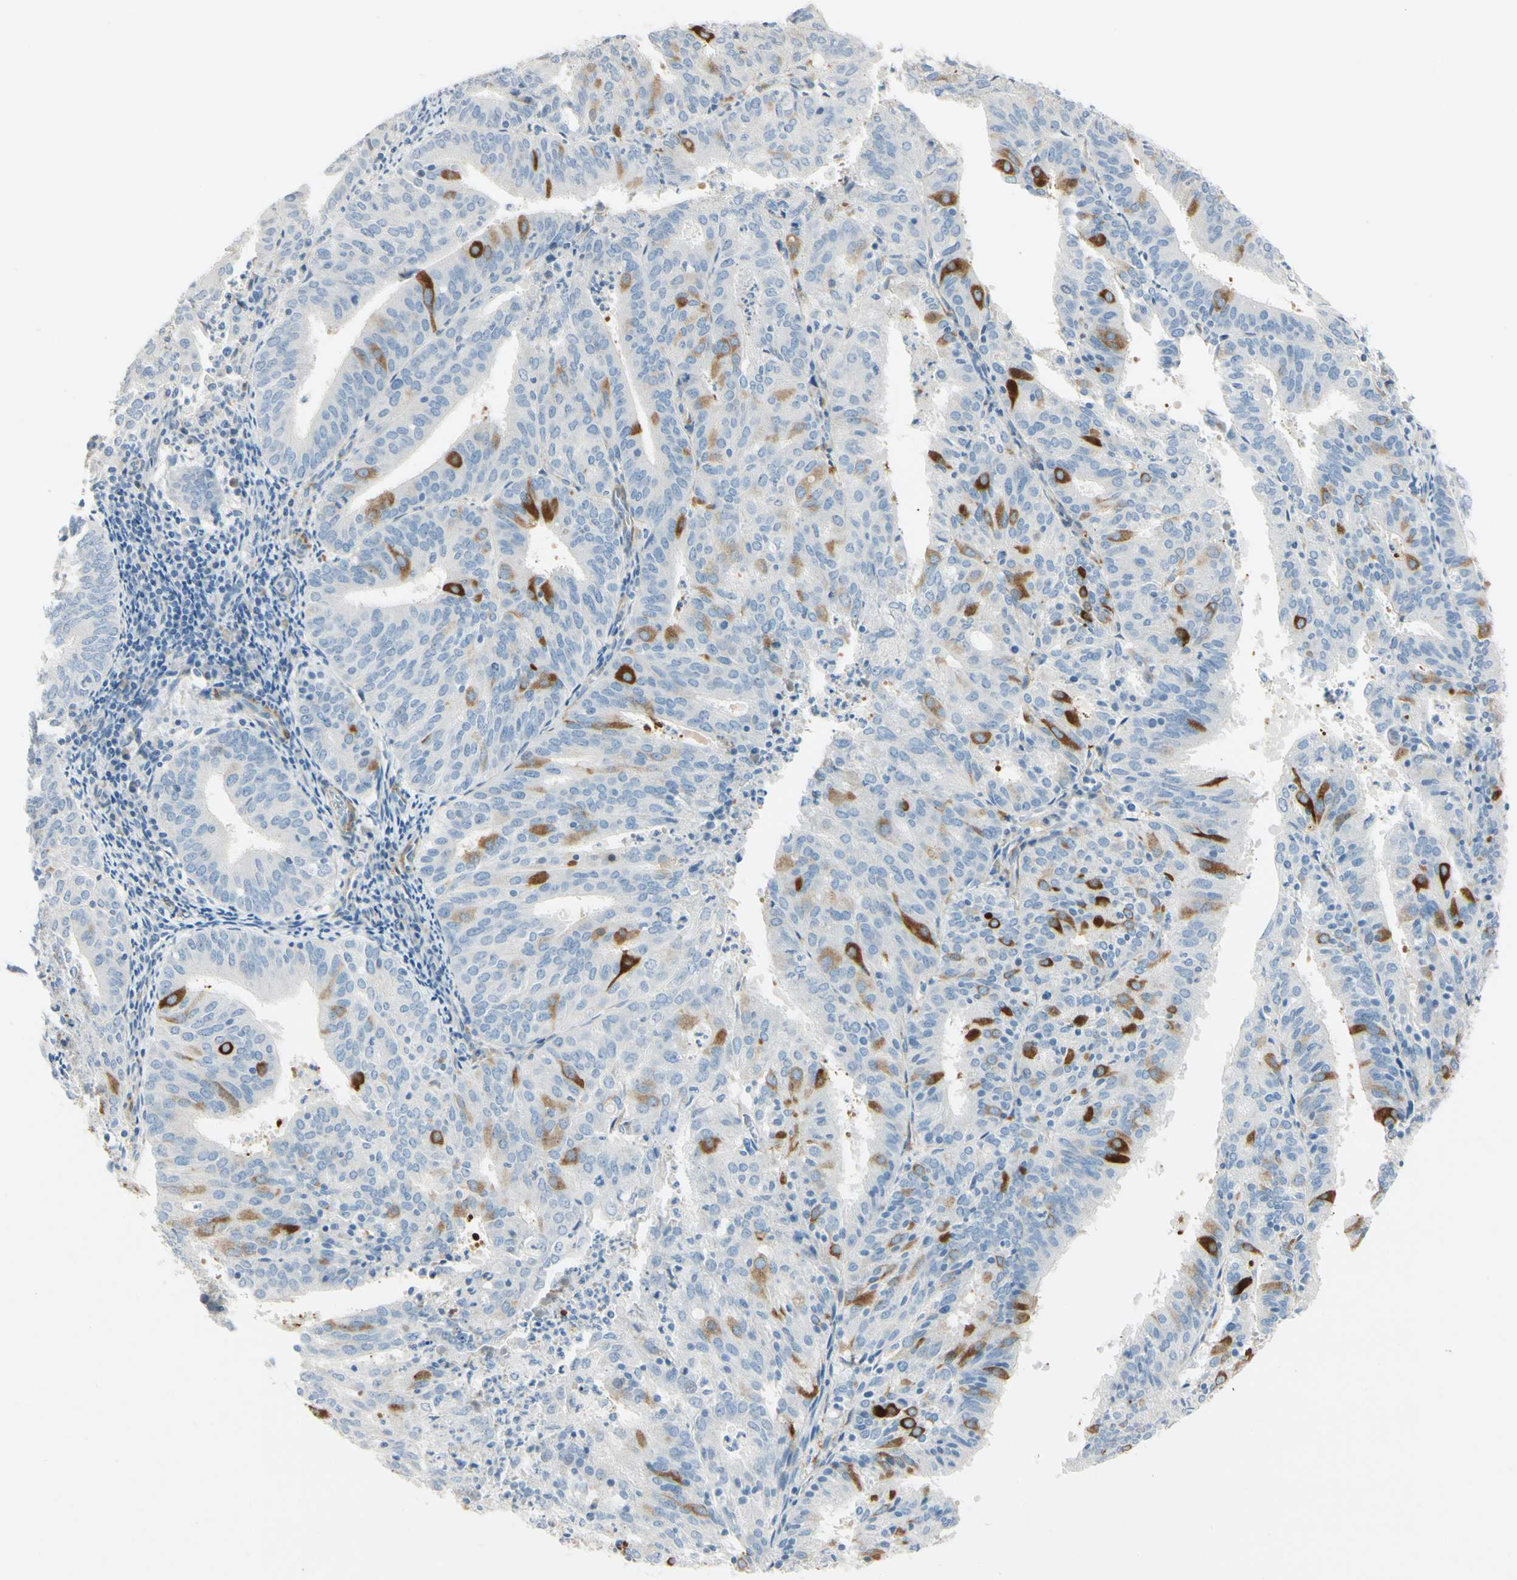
{"staining": {"intensity": "strong", "quantity": "<25%", "location": "cytoplasmic/membranous"}, "tissue": "endometrial cancer", "cell_type": "Tumor cells", "image_type": "cancer", "snomed": [{"axis": "morphology", "description": "Adenocarcinoma, NOS"}, {"axis": "topography", "description": "Uterus"}], "caption": "A brown stain labels strong cytoplasmic/membranous positivity of a protein in human adenocarcinoma (endometrial) tumor cells.", "gene": "AMPH", "patient": {"sex": "female", "age": 60}}